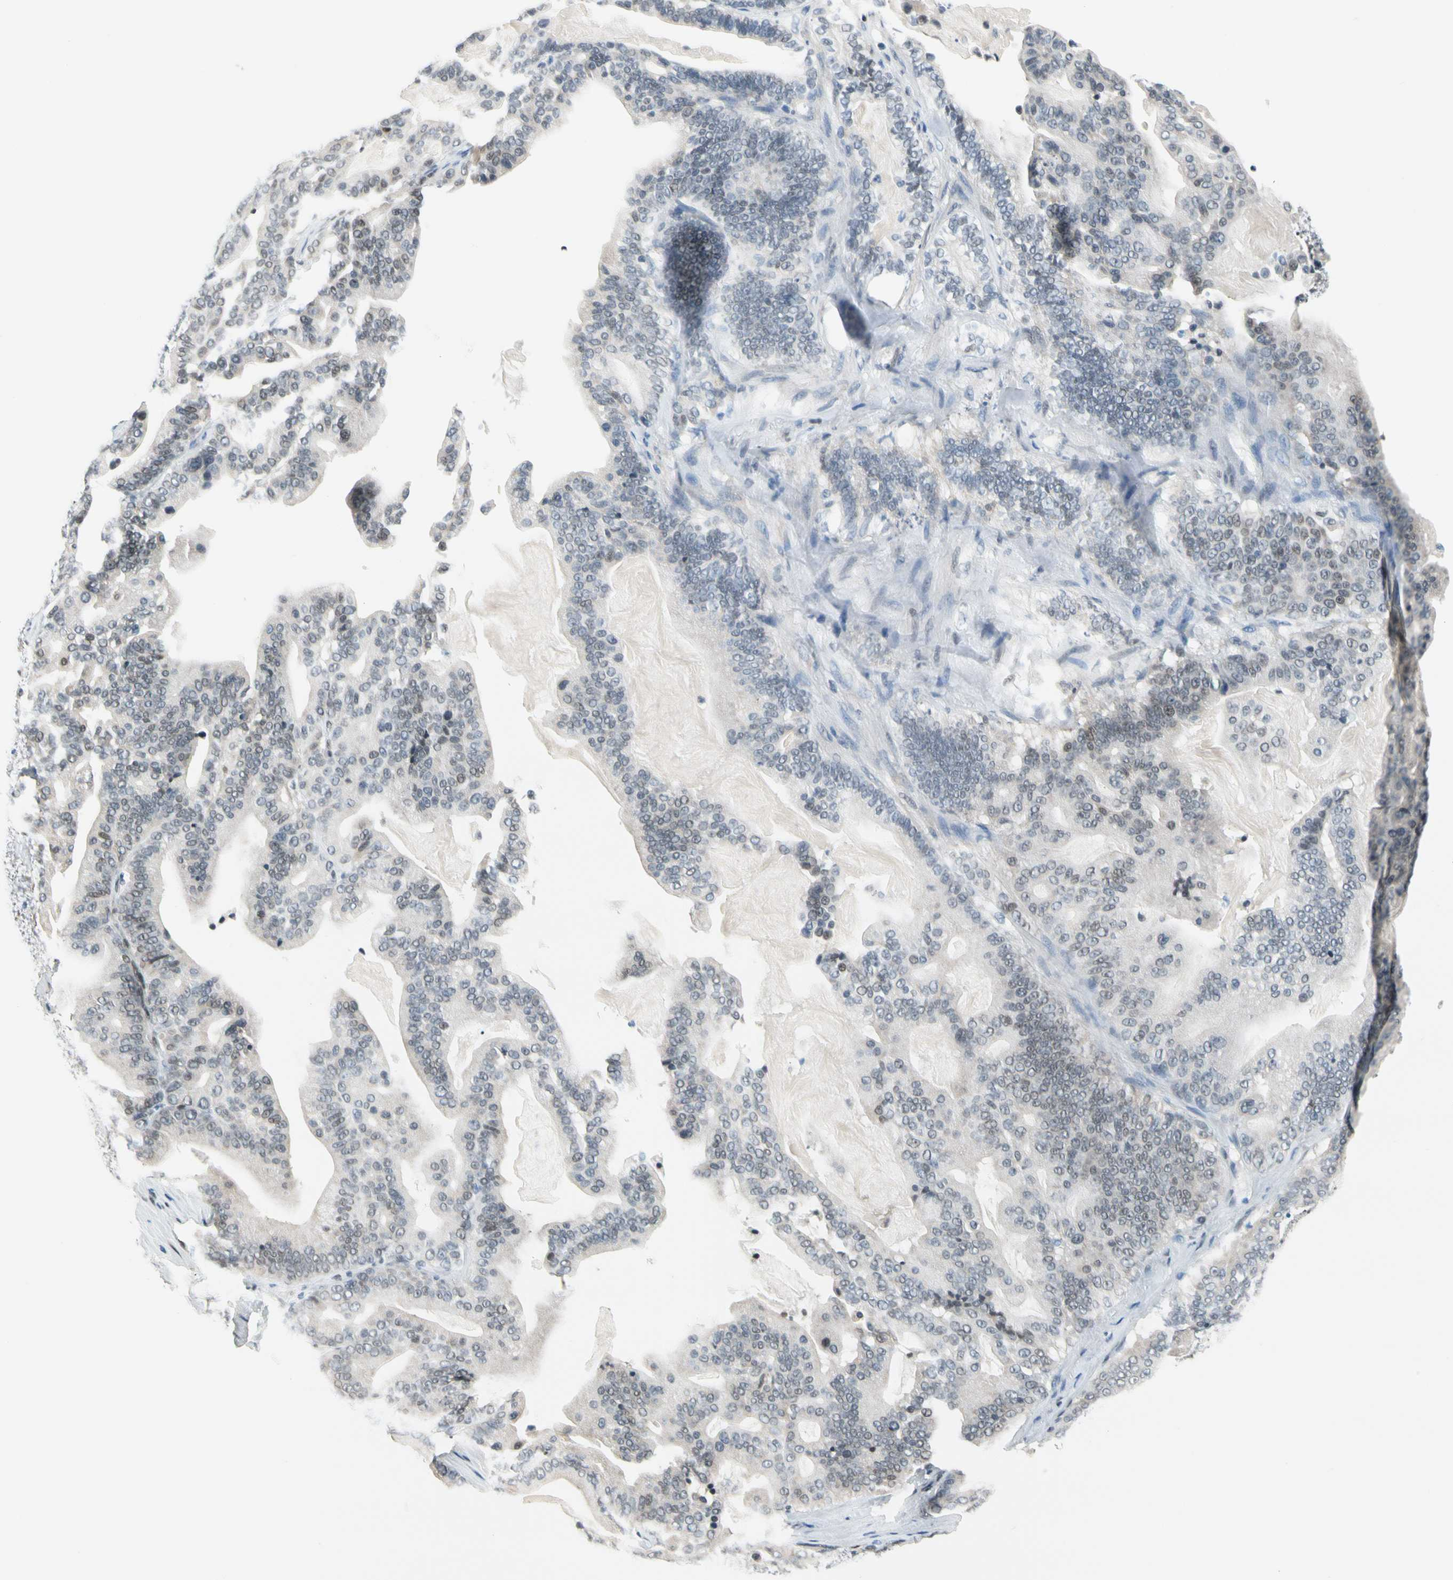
{"staining": {"intensity": "weak", "quantity": "<25%", "location": "nuclear"}, "tissue": "pancreatic cancer", "cell_type": "Tumor cells", "image_type": "cancer", "snomed": [{"axis": "morphology", "description": "Adenocarcinoma, NOS"}, {"axis": "topography", "description": "Pancreas"}], "caption": "Tumor cells are negative for brown protein staining in adenocarcinoma (pancreatic).", "gene": "NFIA", "patient": {"sex": "male", "age": 63}}